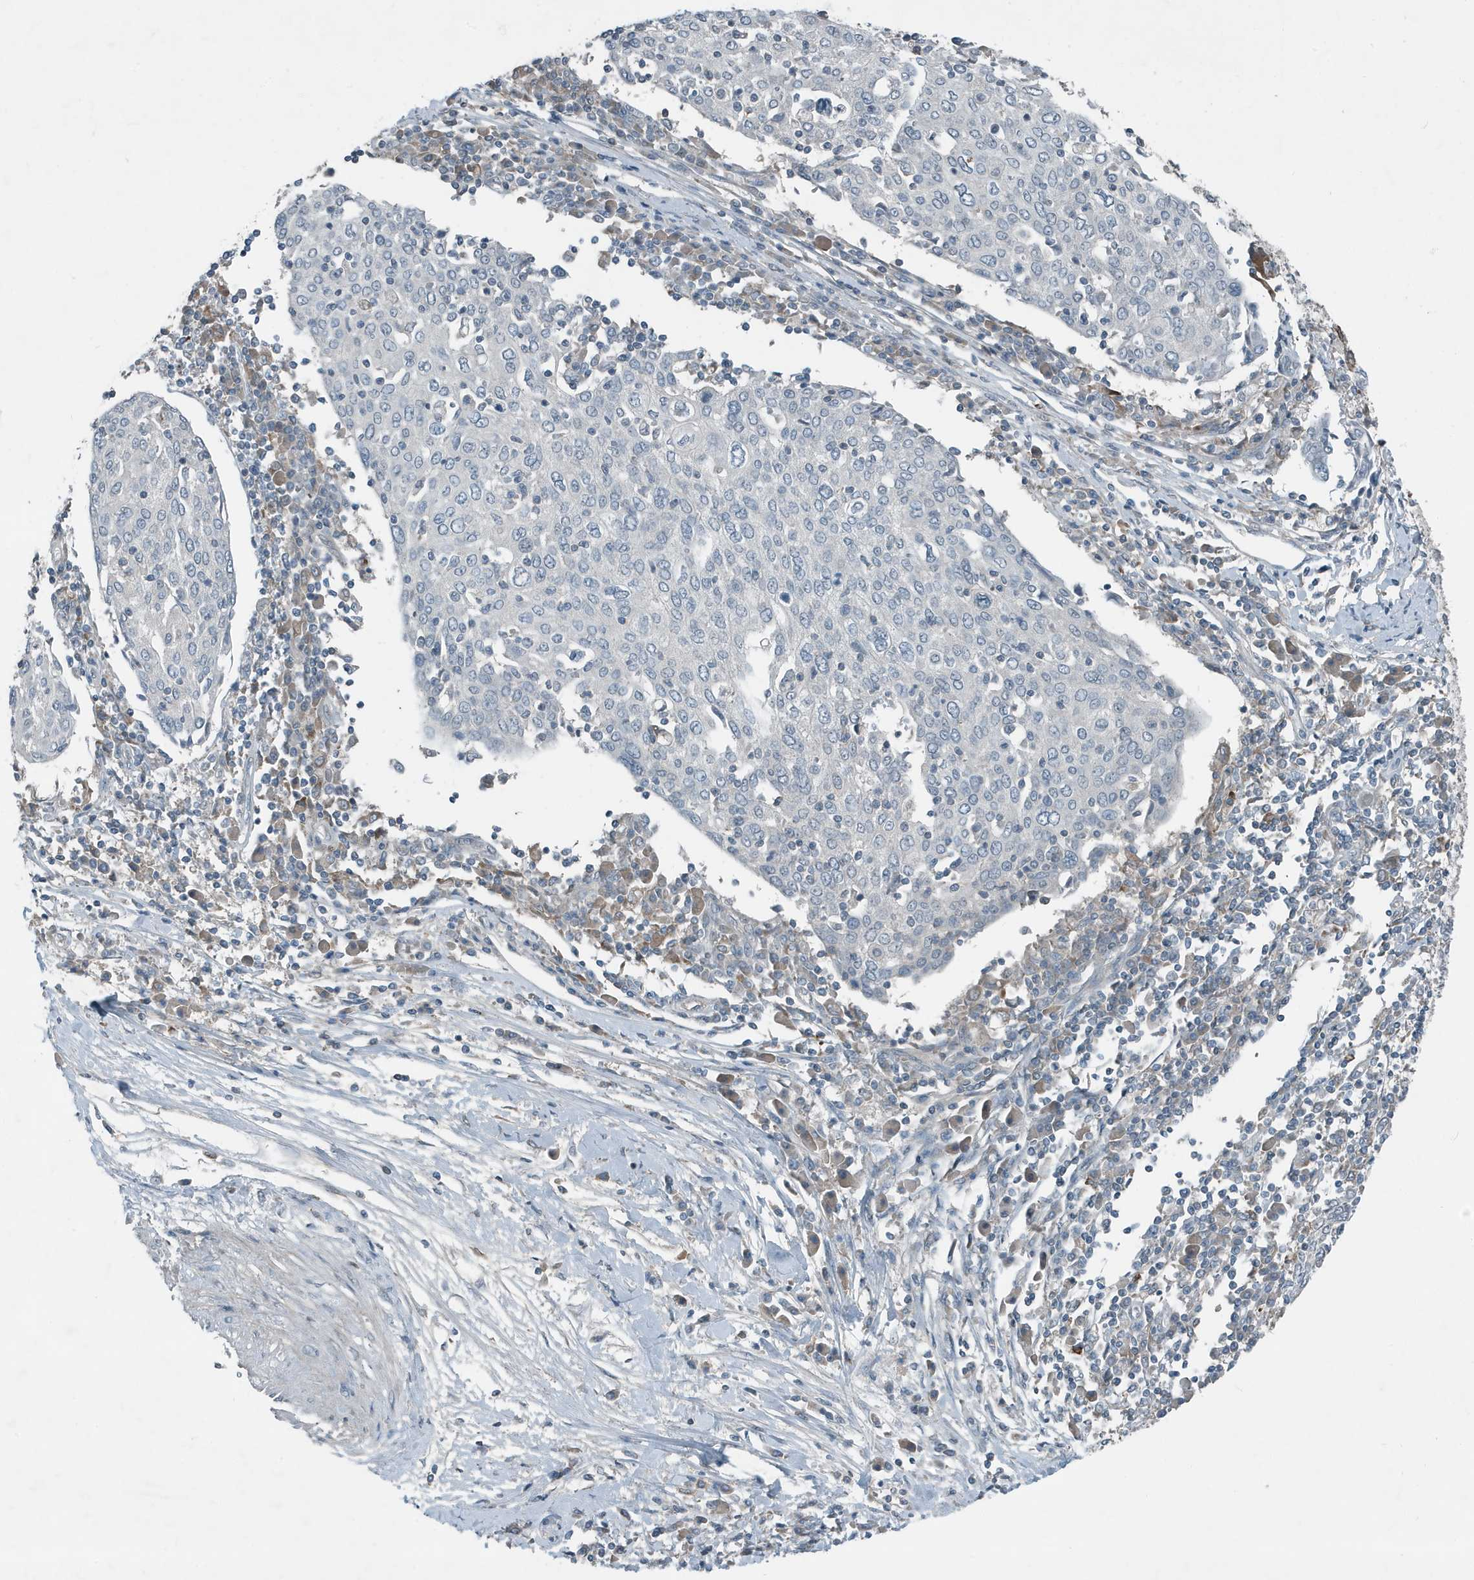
{"staining": {"intensity": "negative", "quantity": "none", "location": "none"}, "tissue": "cervical cancer", "cell_type": "Tumor cells", "image_type": "cancer", "snomed": [{"axis": "morphology", "description": "Squamous cell carcinoma, NOS"}, {"axis": "topography", "description": "Cervix"}], "caption": "DAB immunohistochemical staining of human cervical cancer exhibits no significant staining in tumor cells. (DAB (3,3'-diaminobenzidine) IHC with hematoxylin counter stain).", "gene": "DAPP1", "patient": {"sex": "female", "age": 40}}